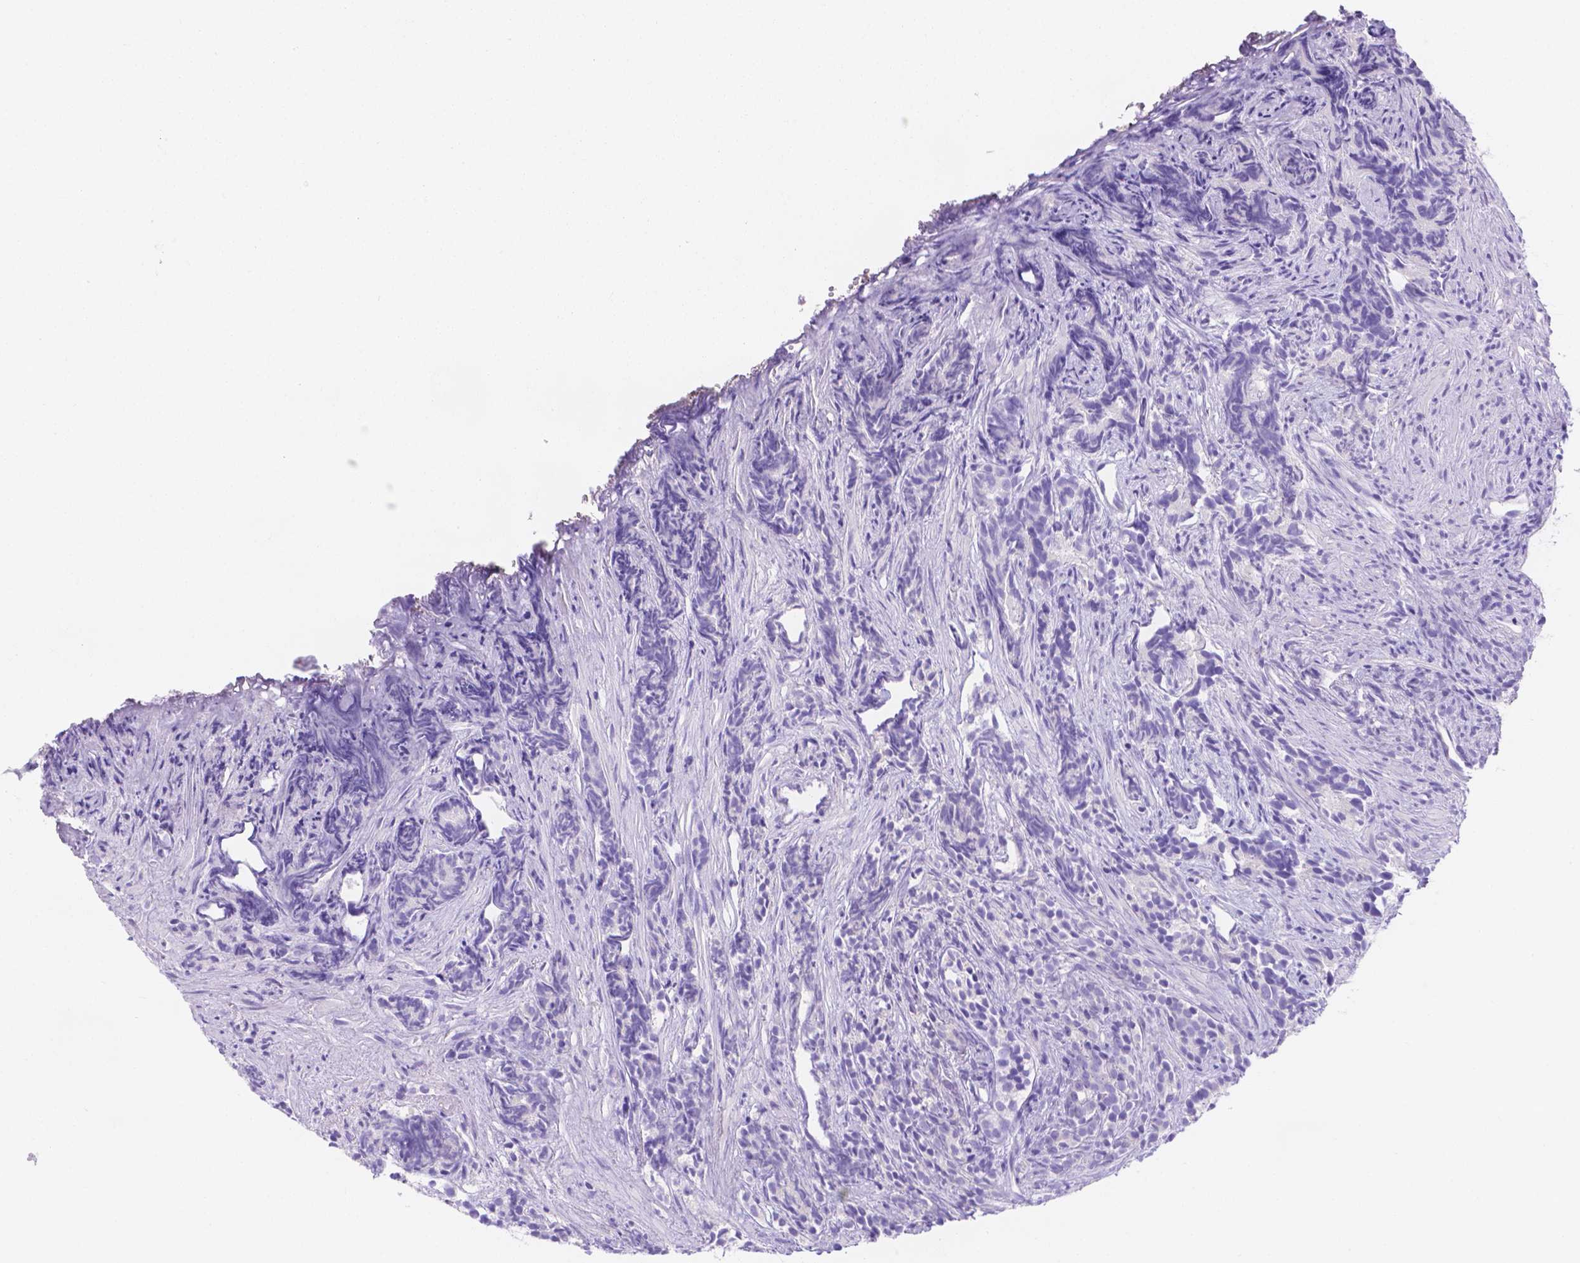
{"staining": {"intensity": "negative", "quantity": "none", "location": "none"}, "tissue": "prostate cancer", "cell_type": "Tumor cells", "image_type": "cancer", "snomed": [{"axis": "morphology", "description": "Adenocarcinoma, High grade"}, {"axis": "topography", "description": "Prostate"}], "caption": "Tumor cells show no significant expression in high-grade adenocarcinoma (prostate).", "gene": "MLN", "patient": {"sex": "male", "age": 84}}